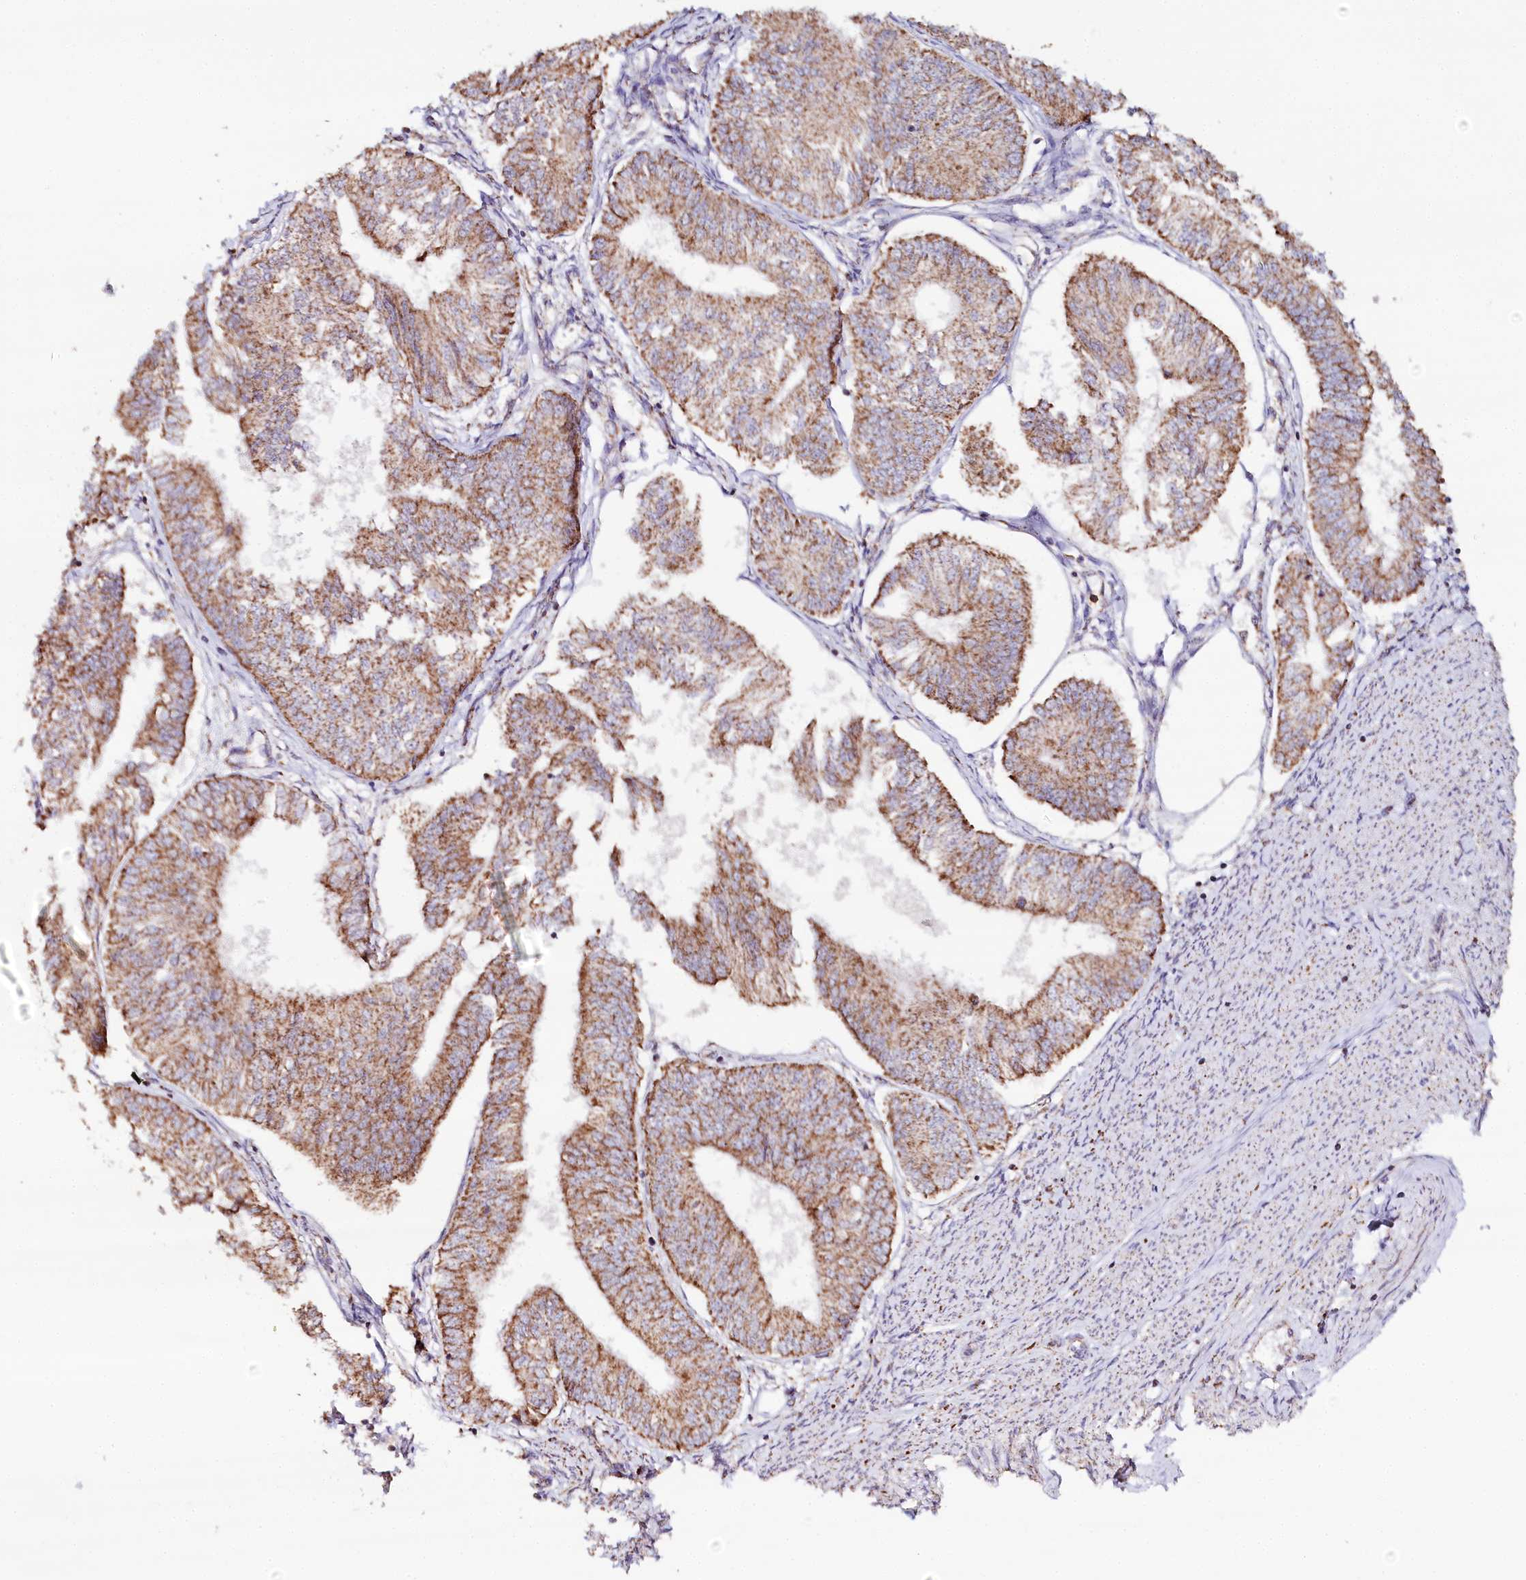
{"staining": {"intensity": "moderate", "quantity": ">75%", "location": "cytoplasmic/membranous"}, "tissue": "endometrial cancer", "cell_type": "Tumor cells", "image_type": "cancer", "snomed": [{"axis": "morphology", "description": "Adenocarcinoma, NOS"}, {"axis": "topography", "description": "Endometrium"}], "caption": "Immunohistochemical staining of human endometrial adenocarcinoma exhibits medium levels of moderate cytoplasmic/membranous protein staining in approximately >75% of tumor cells. Nuclei are stained in blue.", "gene": "MMP25", "patient": {"sex": "female", "age": 58}}